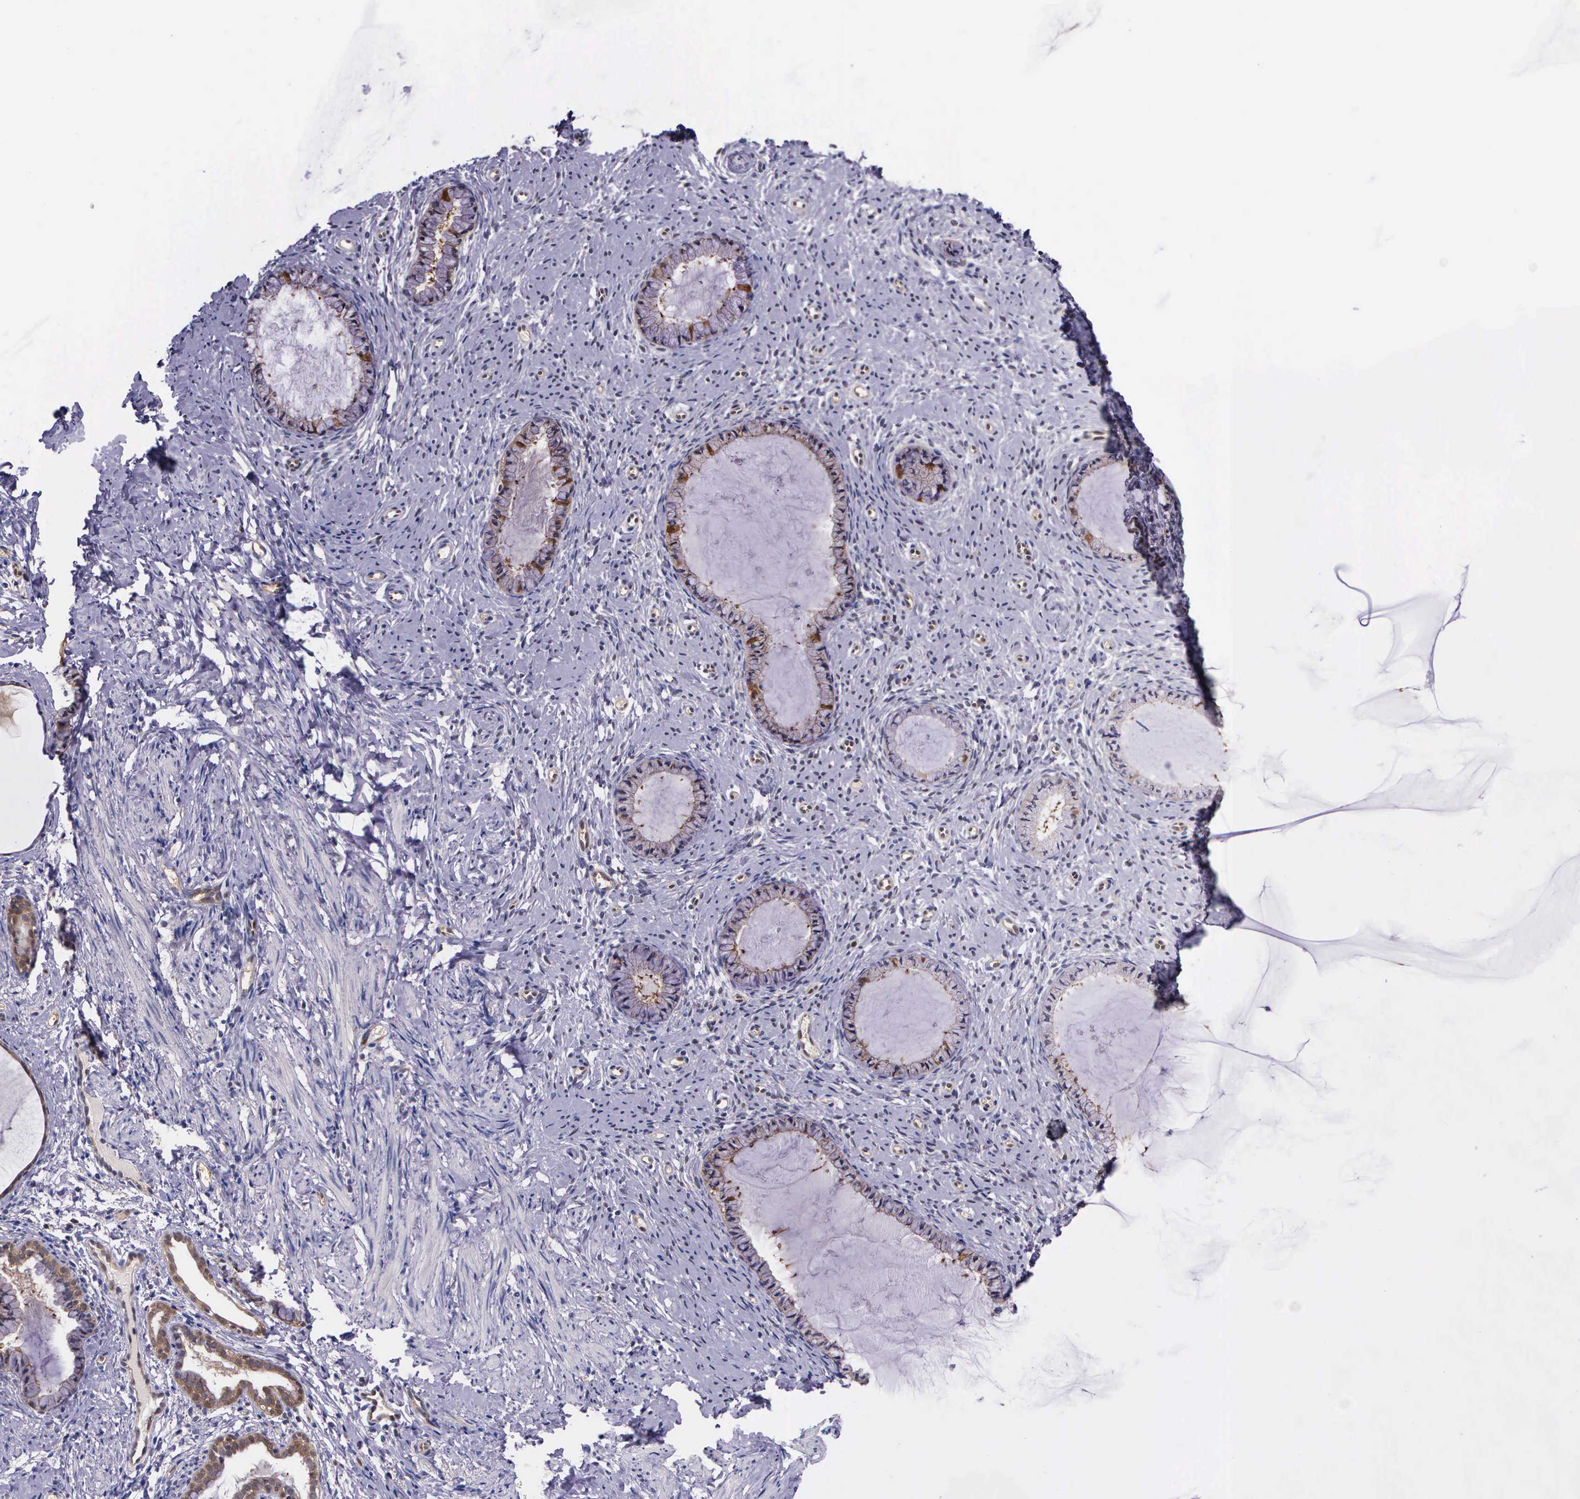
{"staining": {"intensity": "moderate", "quantity": "<25%", "location": "cytoplasmic/membranous"}, "tissue": "cervix", "cell_type": "Glandular cells", "image_type": "normal", "snomed": [{"axis": "morphology", "description": "Normal tissue, NOS"}, {"axis": "topography", "description": "Cervix"}], "caption": "Immunohistochemistry staining of unremarkable cervix, which shows low levels of moderate cytoplasmic/membranous staining in about <25% of glandular cells indicating moderate cytoplasmic/membranous protein positivity. The staining was performed using DAB (brown) for protein detection and nuclei were counterstained in hematoxylin (blue).", "gene": "GMPR2", "patient": {"sex": "female", "age": 70}}